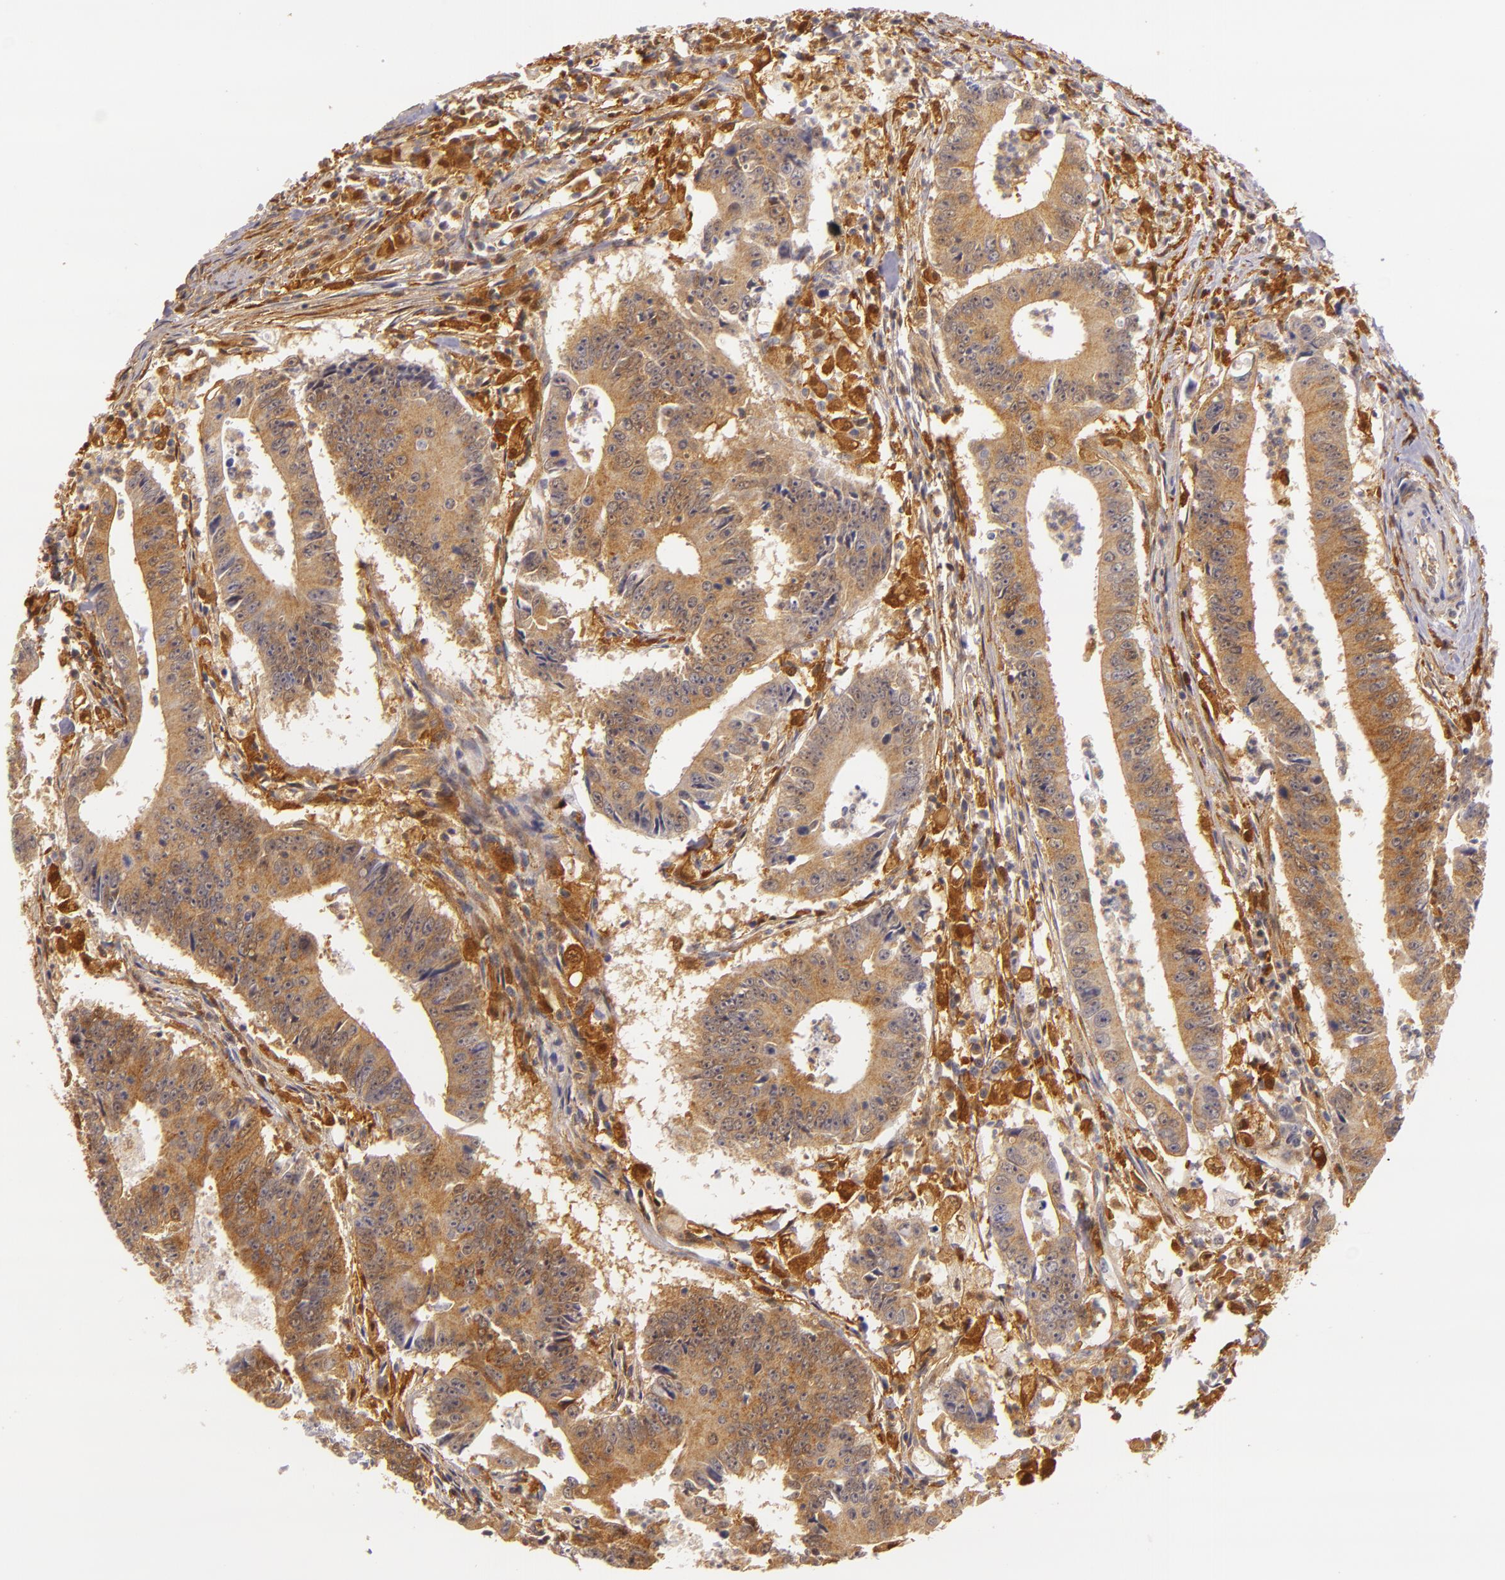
{"staining": {"intensity": "moderate", "quantity": ">75%", "location": "cytoplasmic/membranous"}, "tissue": "colorectal cancer", "cell_type": "Tumor cells", "image_type": "cancer", "snomed": [{"axis": "morphology", "description": "Adenocarcinoma, NOS"}, {"axis": "topography", "description": "Colon"}], "caption": "Protein expression by immunohistochemistry demonstrates moderate cytoplasmic/membranous staining in about >75% of tumor cells in colorectal adenocarcinoma.", "gene": "TOM1", "patient": {"sex": "male", "age": 55}}